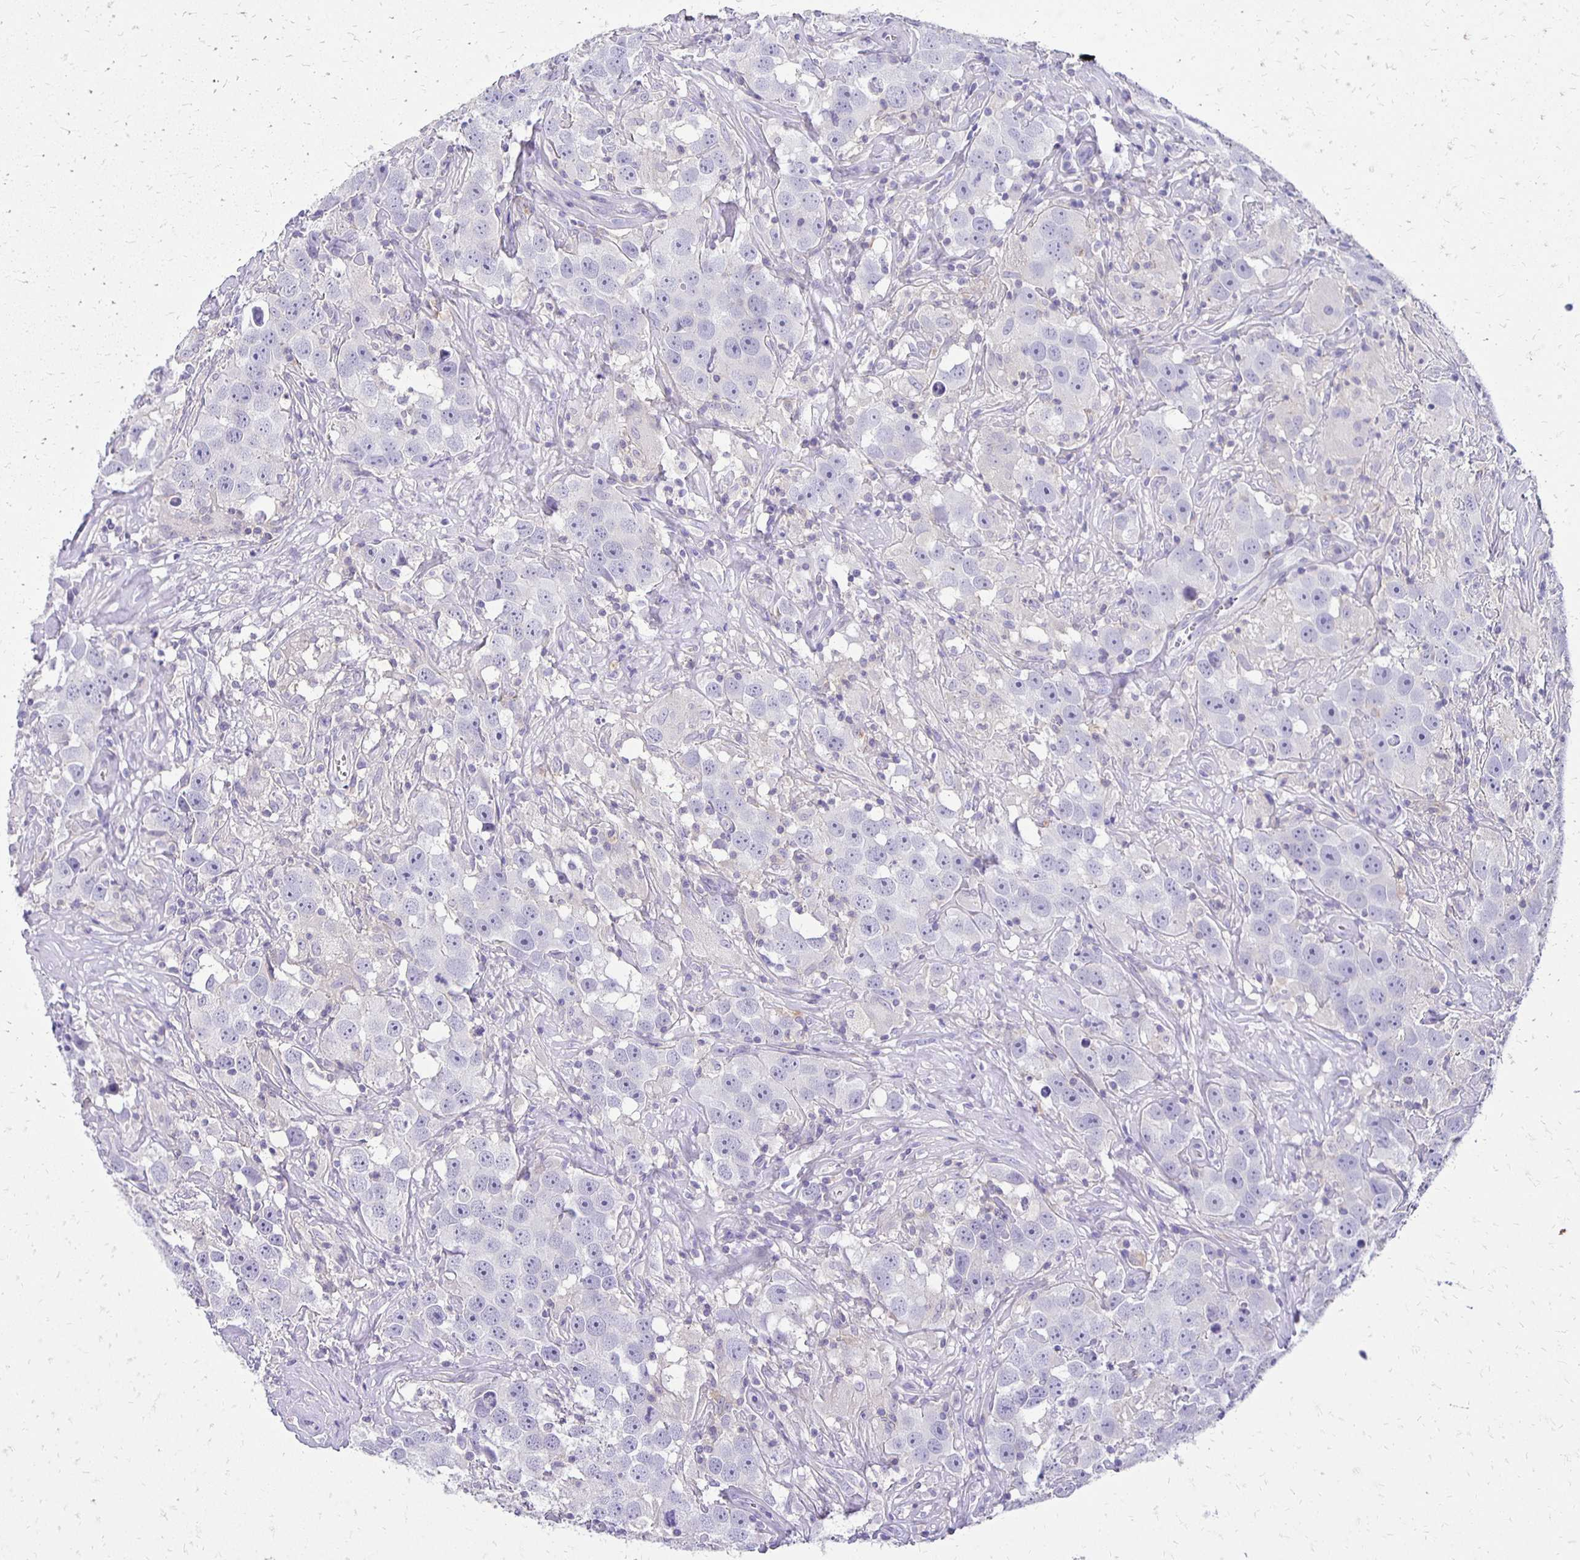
{"staining": {"intensity": "negative", "quantity": "none", "location": "none"}, "tissue": "testis cancer", "cell_type": "Tumor cells", "image_type": "cancer", "snomed": [{"axis": "morphology", "description": "Seminoma, NOS"}, {"axis": "topography", "description": "Testis"}], "caption": "This is a image of IHC staining of seminoma (testis), which shows no expression in tumor cells.", "gene": "ANKRD45", "patient": {"sex": "male", "age": 49}}